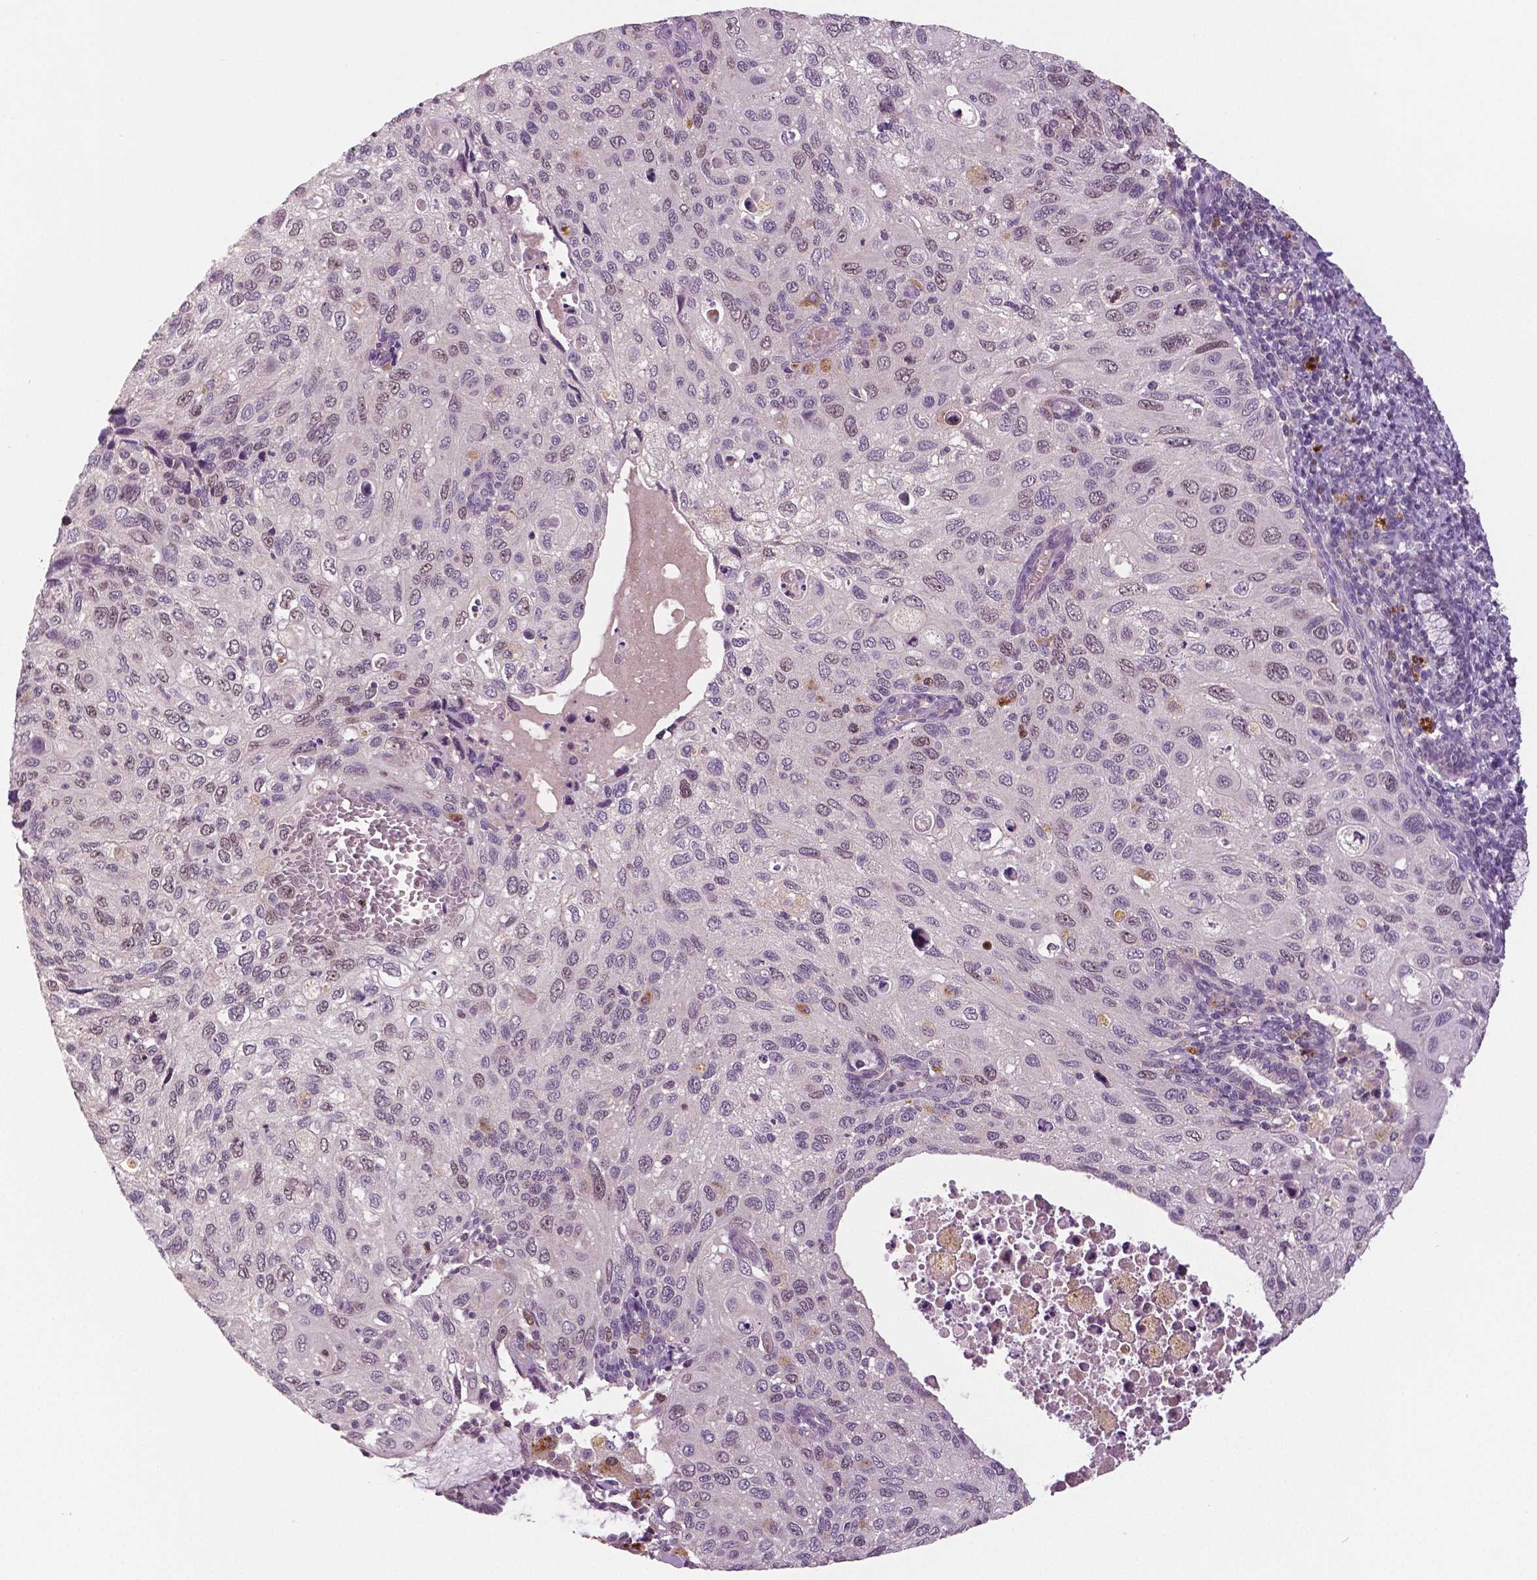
{"staining": {"intensity": "weak", "quantity": "<25%", "location": "nuclear"}, "tissue": "cervical cancer", "cell_type": "Tumor cells", "image_type": "cancer", "snomed": [{"axis": "morphology", "description": "Squamous cell carcinoma, NOS"}, {"axis": "topography", "description": "Cervix"}], "caption": "An IHC histopathology image of cervical cancer is shown. There is no staining in tumor cells of cervical cancer.", "gene": "MKI67", "patient": {"sex": "female", "age": 70}}